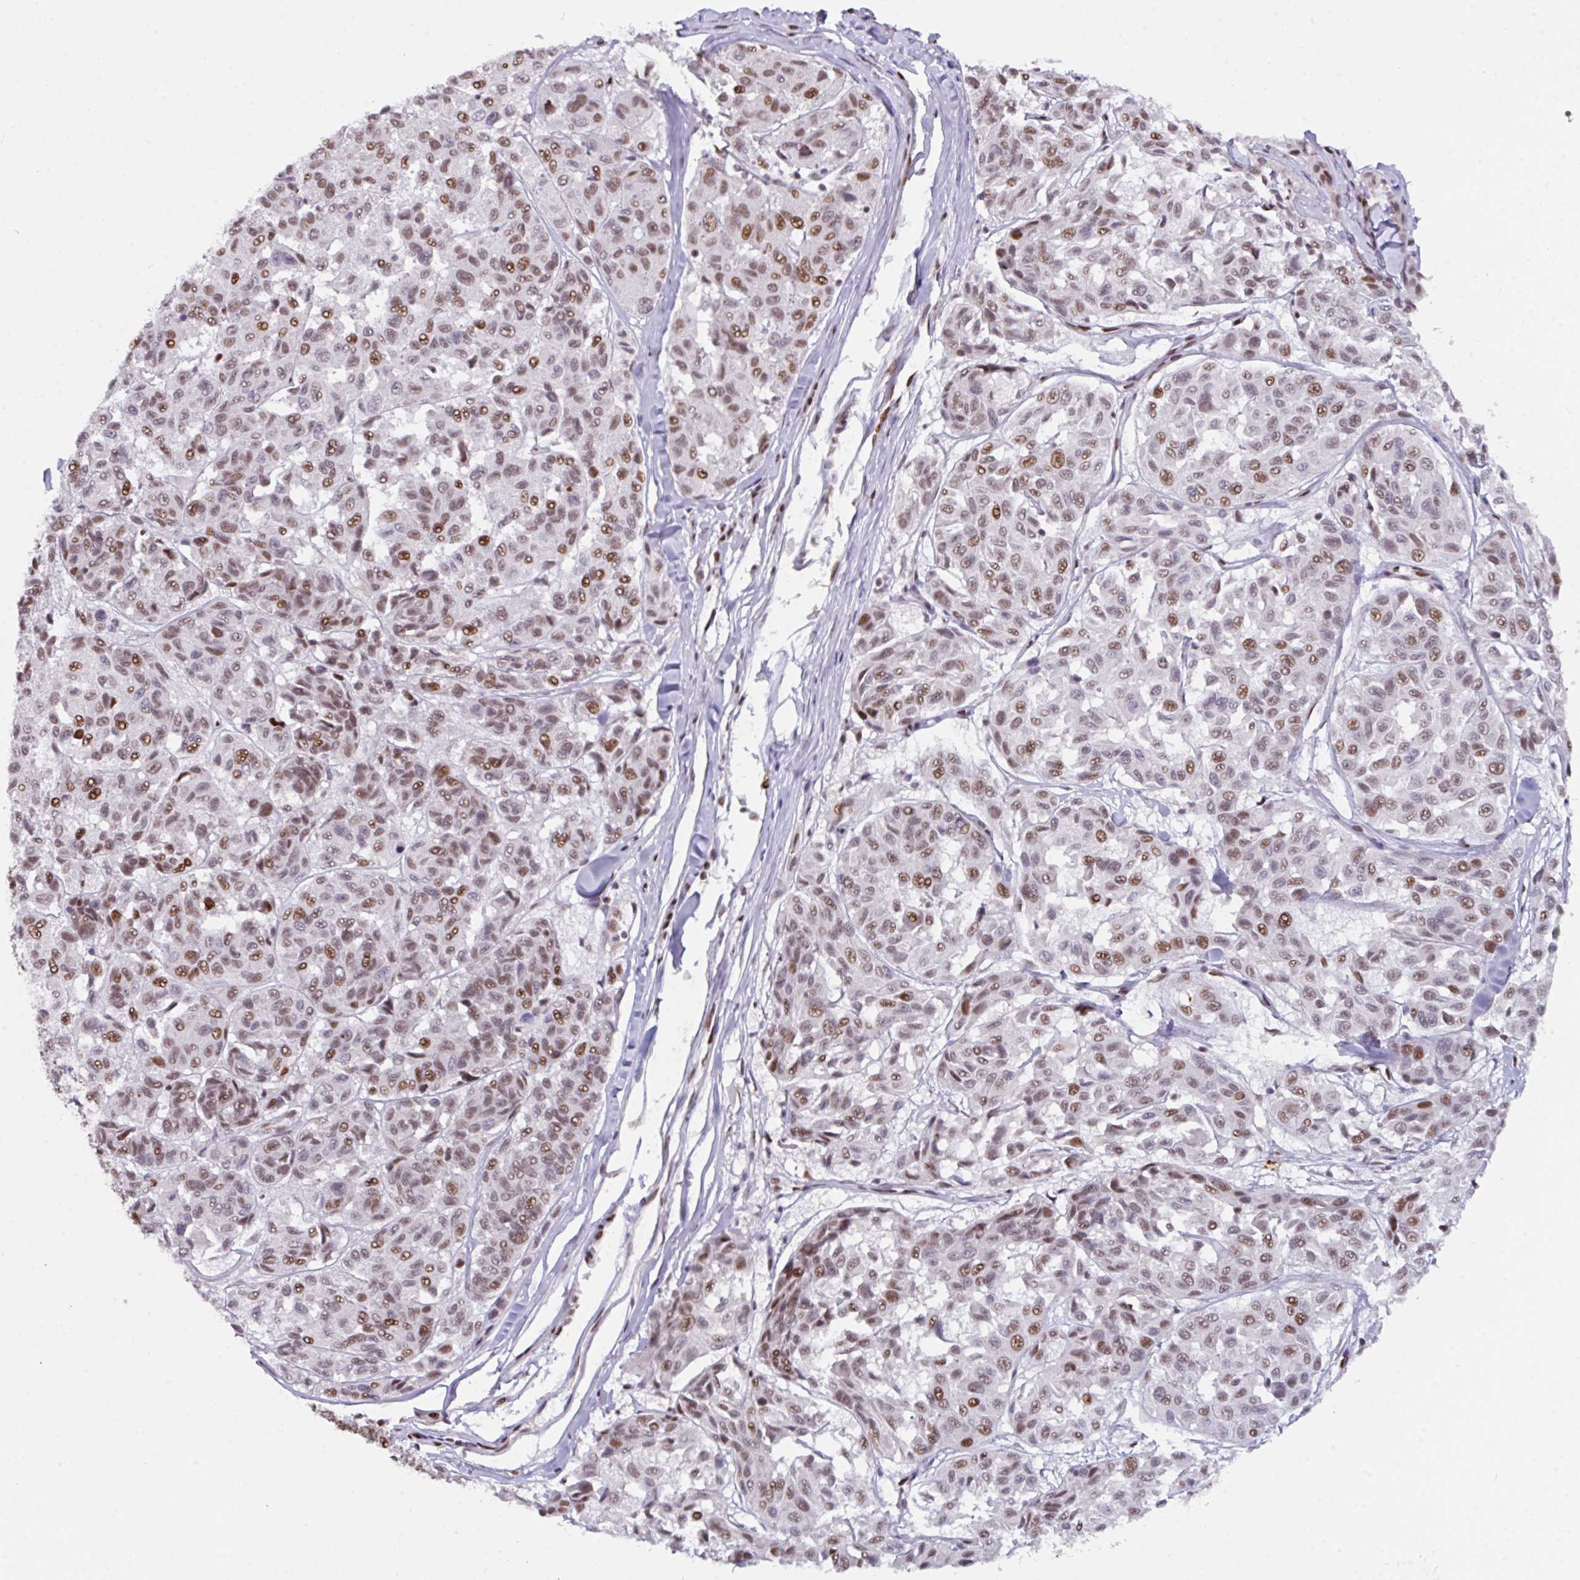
{"staining": {"intensity": "moderate", "quantity": ">75%", "location": "nuclear"}, "tissue": "melanoma", "cell_type": "Tumor cells", "image_type": "cancer", "snomed": [{"axis": "morphology", "description": "Malignant melanoma, NOS"}, {"axis": "topography", "description": "Skin"}], "caption": "Protein expression analysis of human melanoma reveals moderate nuclear staining in about >75% of tumor cells. (Stains: DAB (3,3'-diaminobenzidine) in brown, nuclei in blue, Microscopy: brightfield microscopy at high magnification).", "gene": "CLP1", "patient": {"sex": "female", "age": 66}}